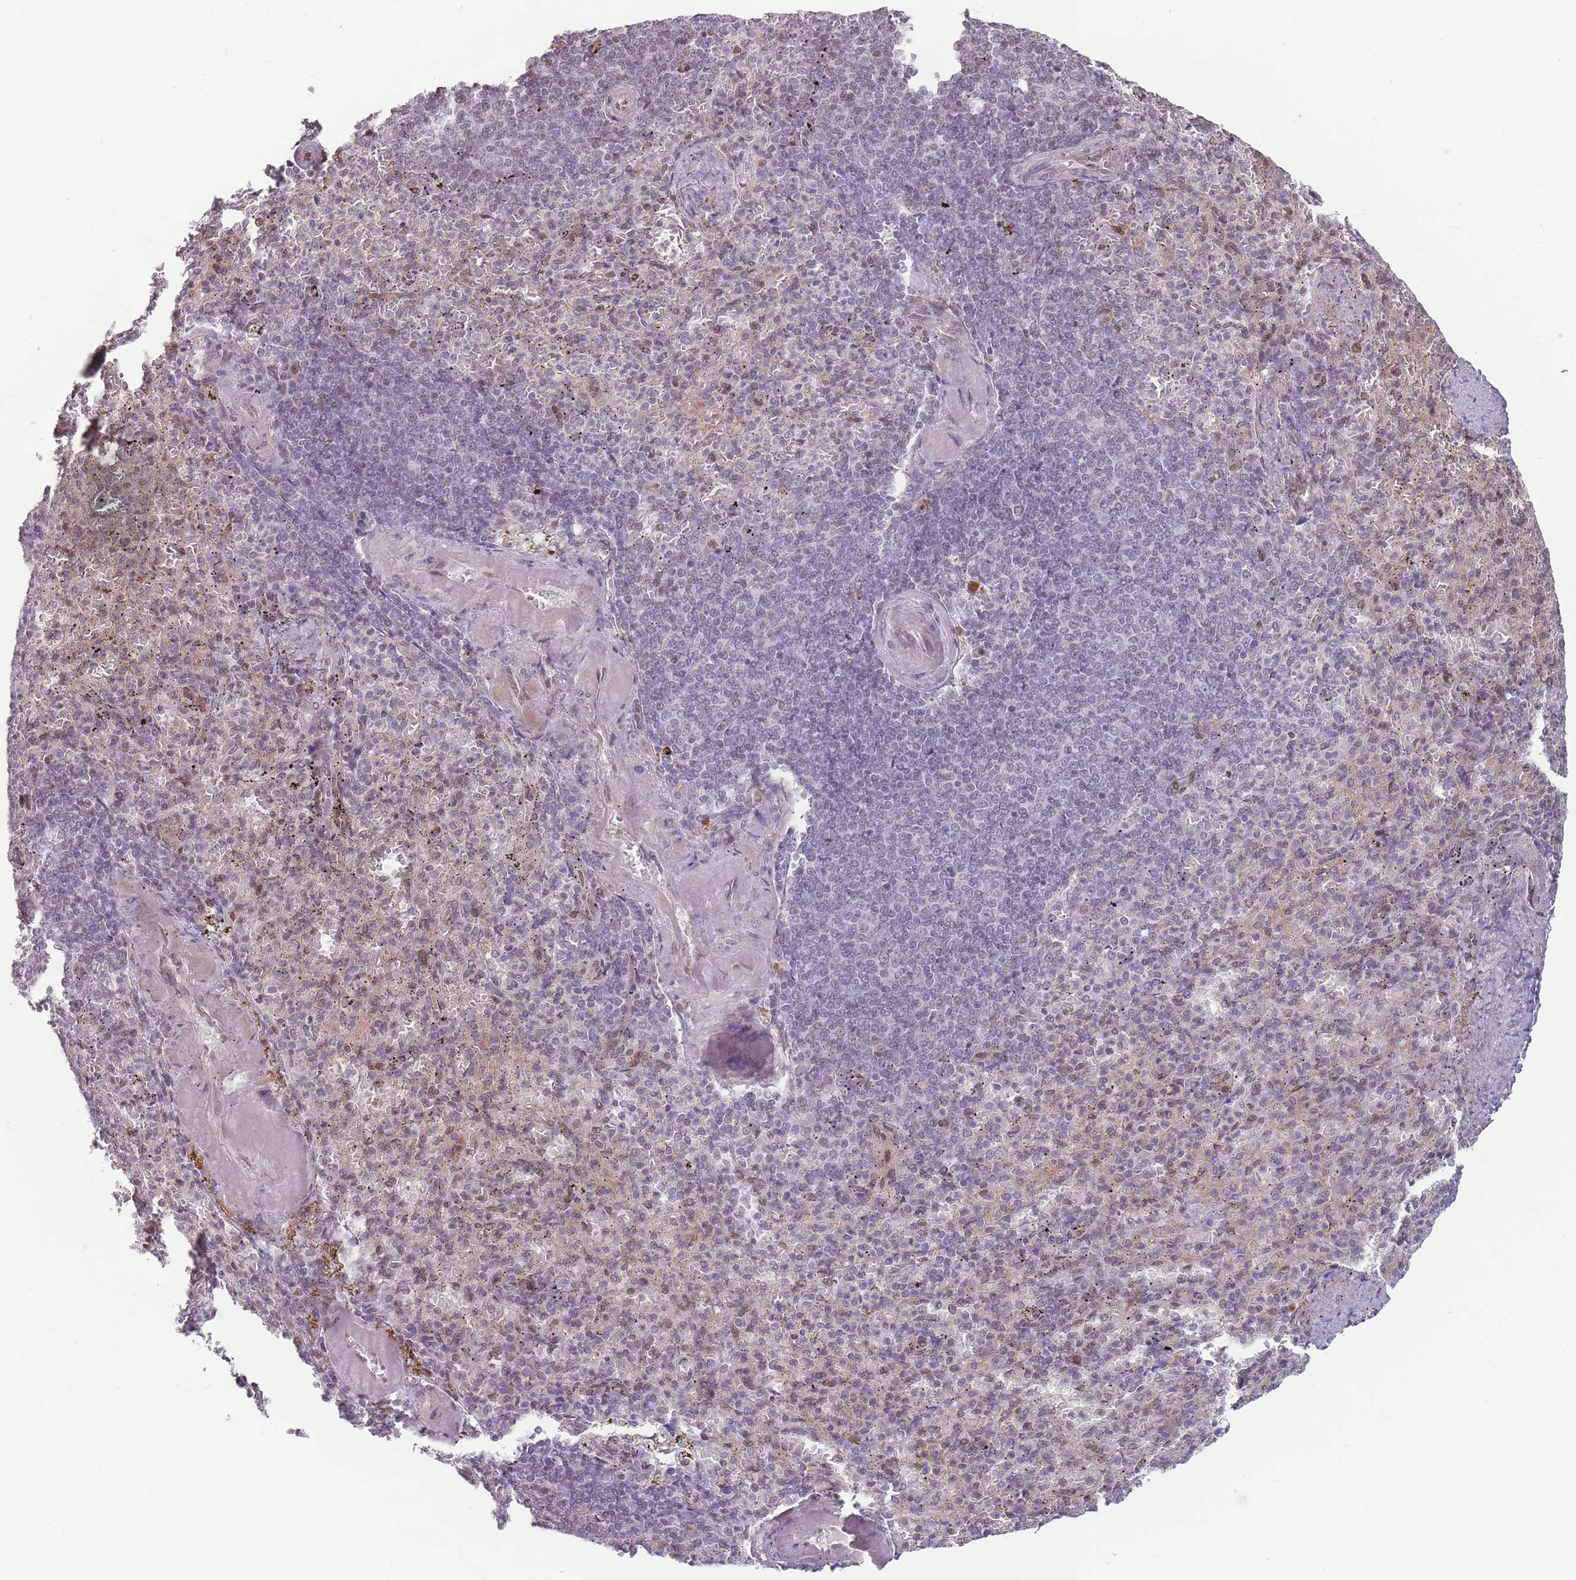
{"staining": {"intensity": "weak", "quantity": "25%-75%", "location": "nuclear"}, "tissue": "spleen", "cell_type": "Cells in red pulp", "image_type": "normal", "snomed": [{"axis": "morphology", "description": "Normal tissue, NOS"}, {"axis": "topography", "description": "Spleen"}], "caption": "Immunohistochemical staining of normal spleen exhibits low levels of weak nuclear staining in about 25%-75% of cells in red pulp.", "gene": "SH3BGRL2", "patient": {"sex": "female", "age": 74}}